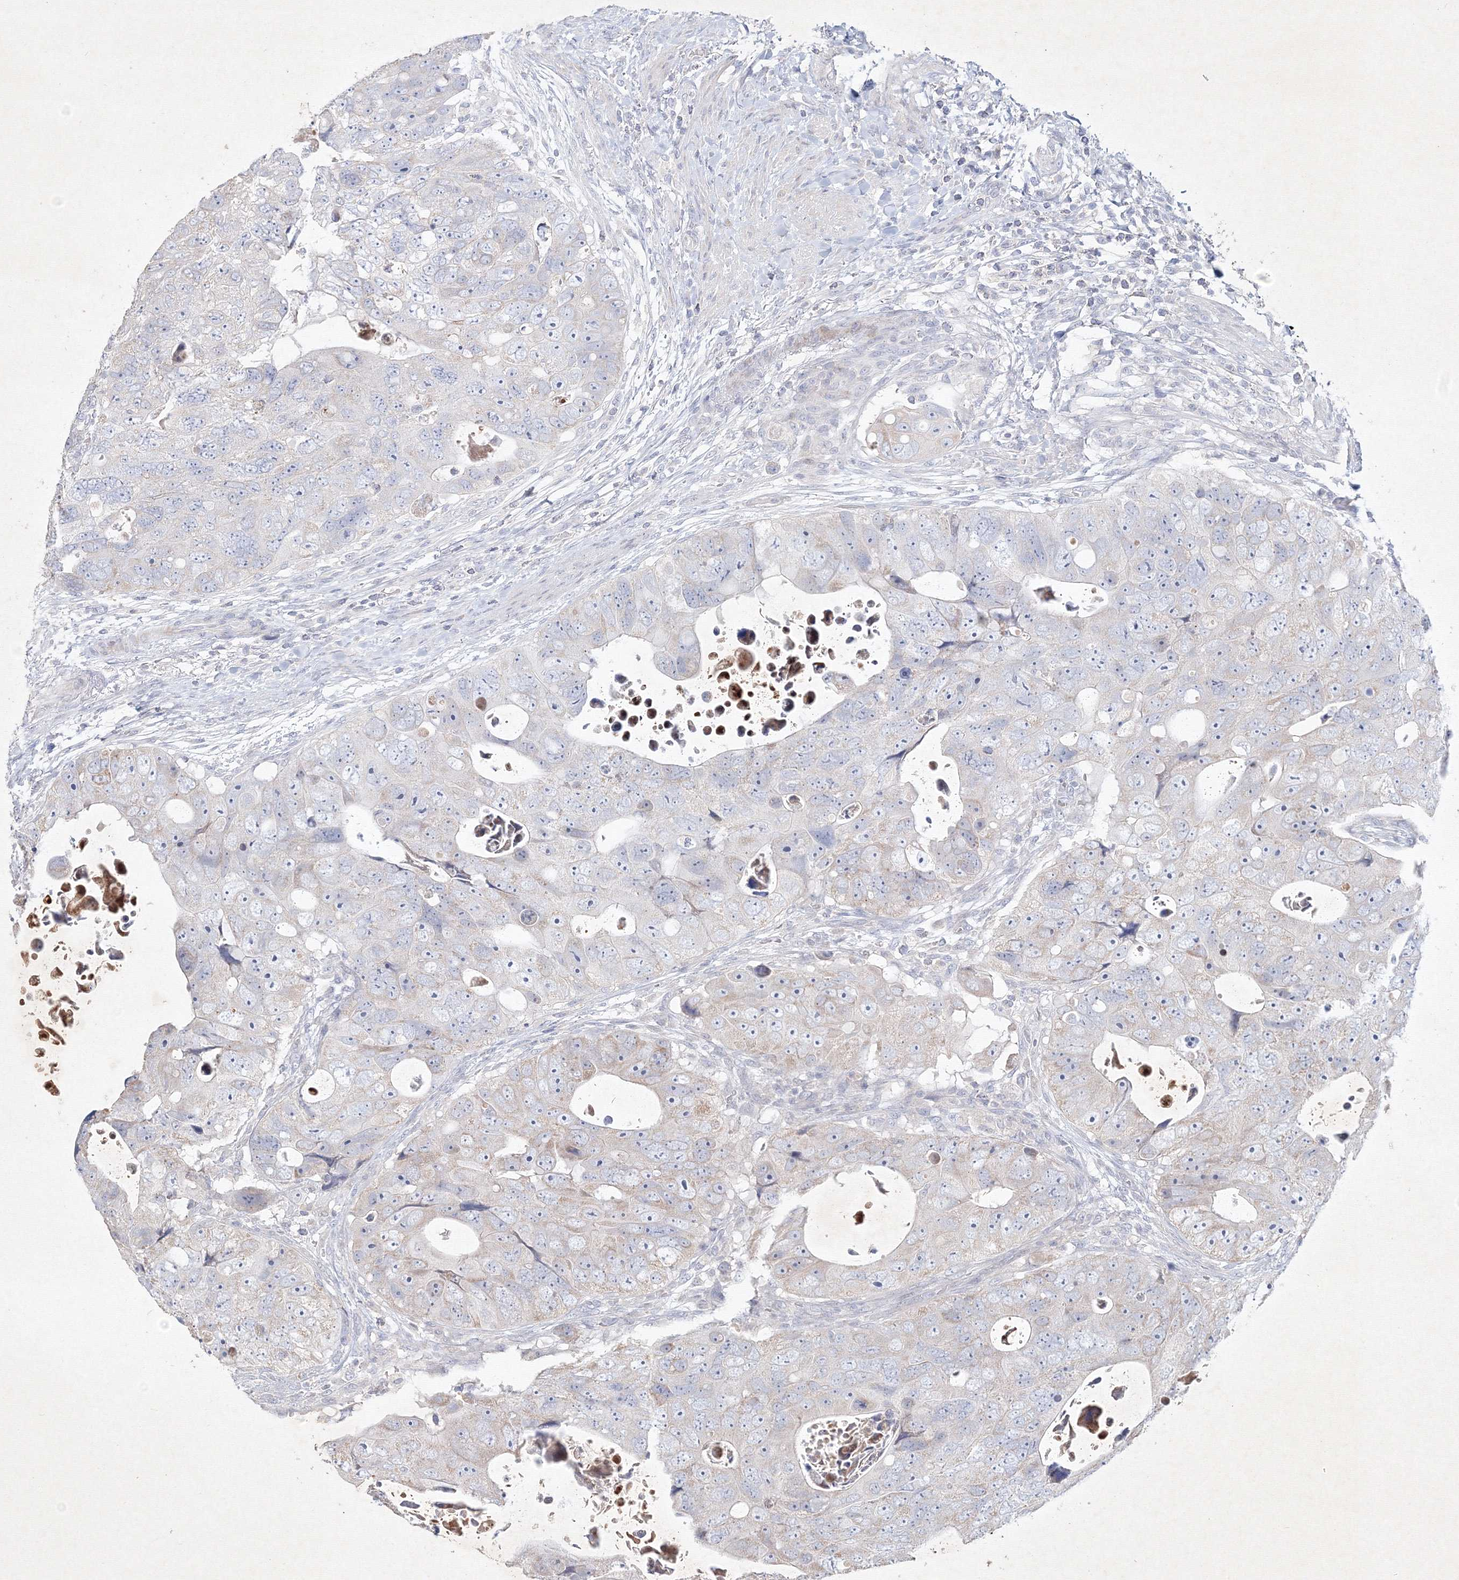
{"staining": {"intensity": "negative", "quantity": "none", "location": "none"}, "tissue": "colorectal cancer", "cell_type": "Tumor cells", "image_type": "cancer", "snomed": [{"axis": "morphology", "description": "Adenocarcinoma, NOS"}, {"axis": "topography", "description": "Rectum"}], "caption": "Tumor cells are negative for protein expression in human colorectal adenocarcinoma.", "gene": "CXXC4", "patient": {"sex": "male", "age": 59}}